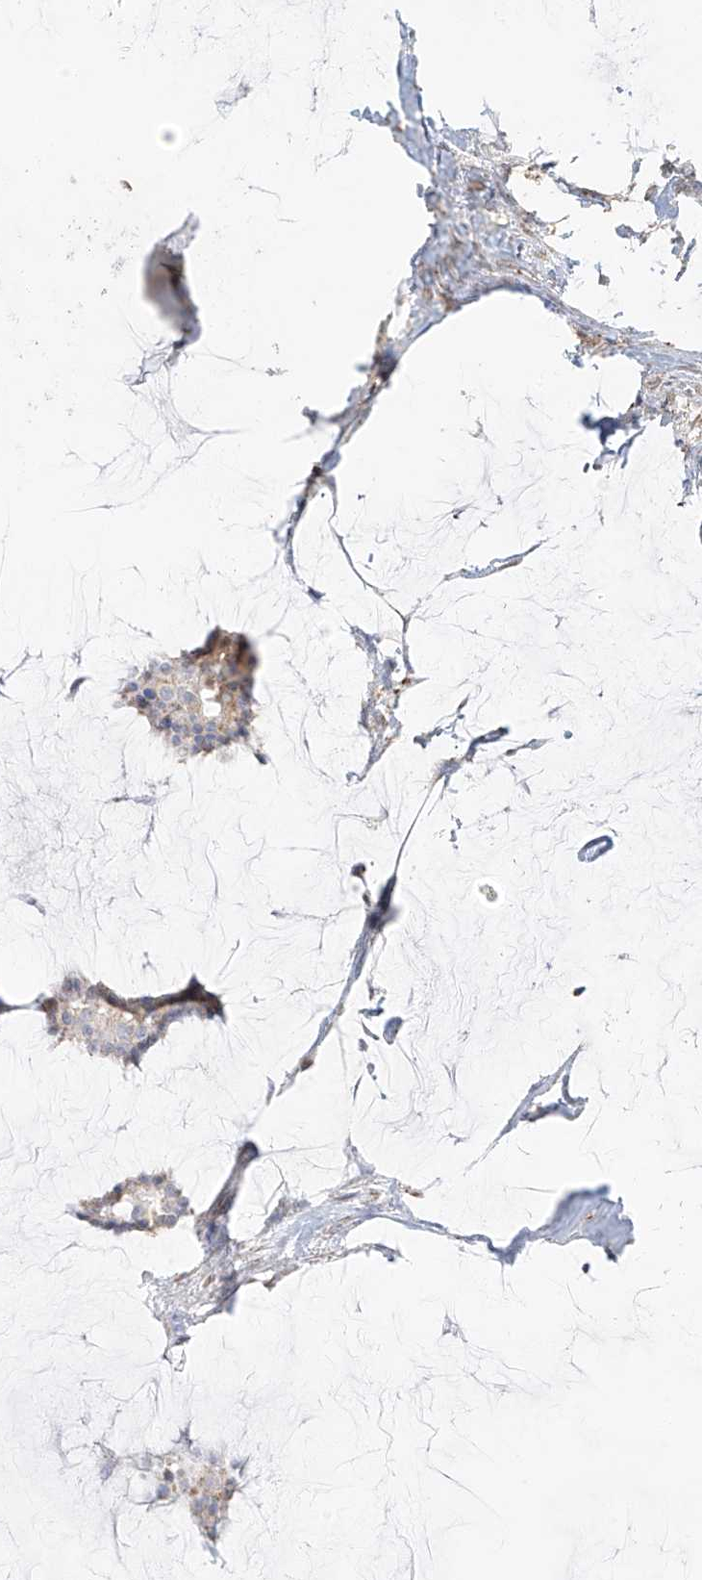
{"staining": {"intensity": "weak", "quantity": "<25%", "location": "cytoplasmic/membranous"}, "tissue": "breast cancer", "cell_type": "Tumor cells", "image_type": "cancer", "snomed": [{"axis": "morphology", "description": "Duct carcinoma"}, {"axis": "topography", "description": "Breast"}], "caption": "Breast cancer stained for a protein using IHC reveals no positivity tumor cells.", "gene": "MIPEP", "patient": {"sex": "female", "age": 93}}